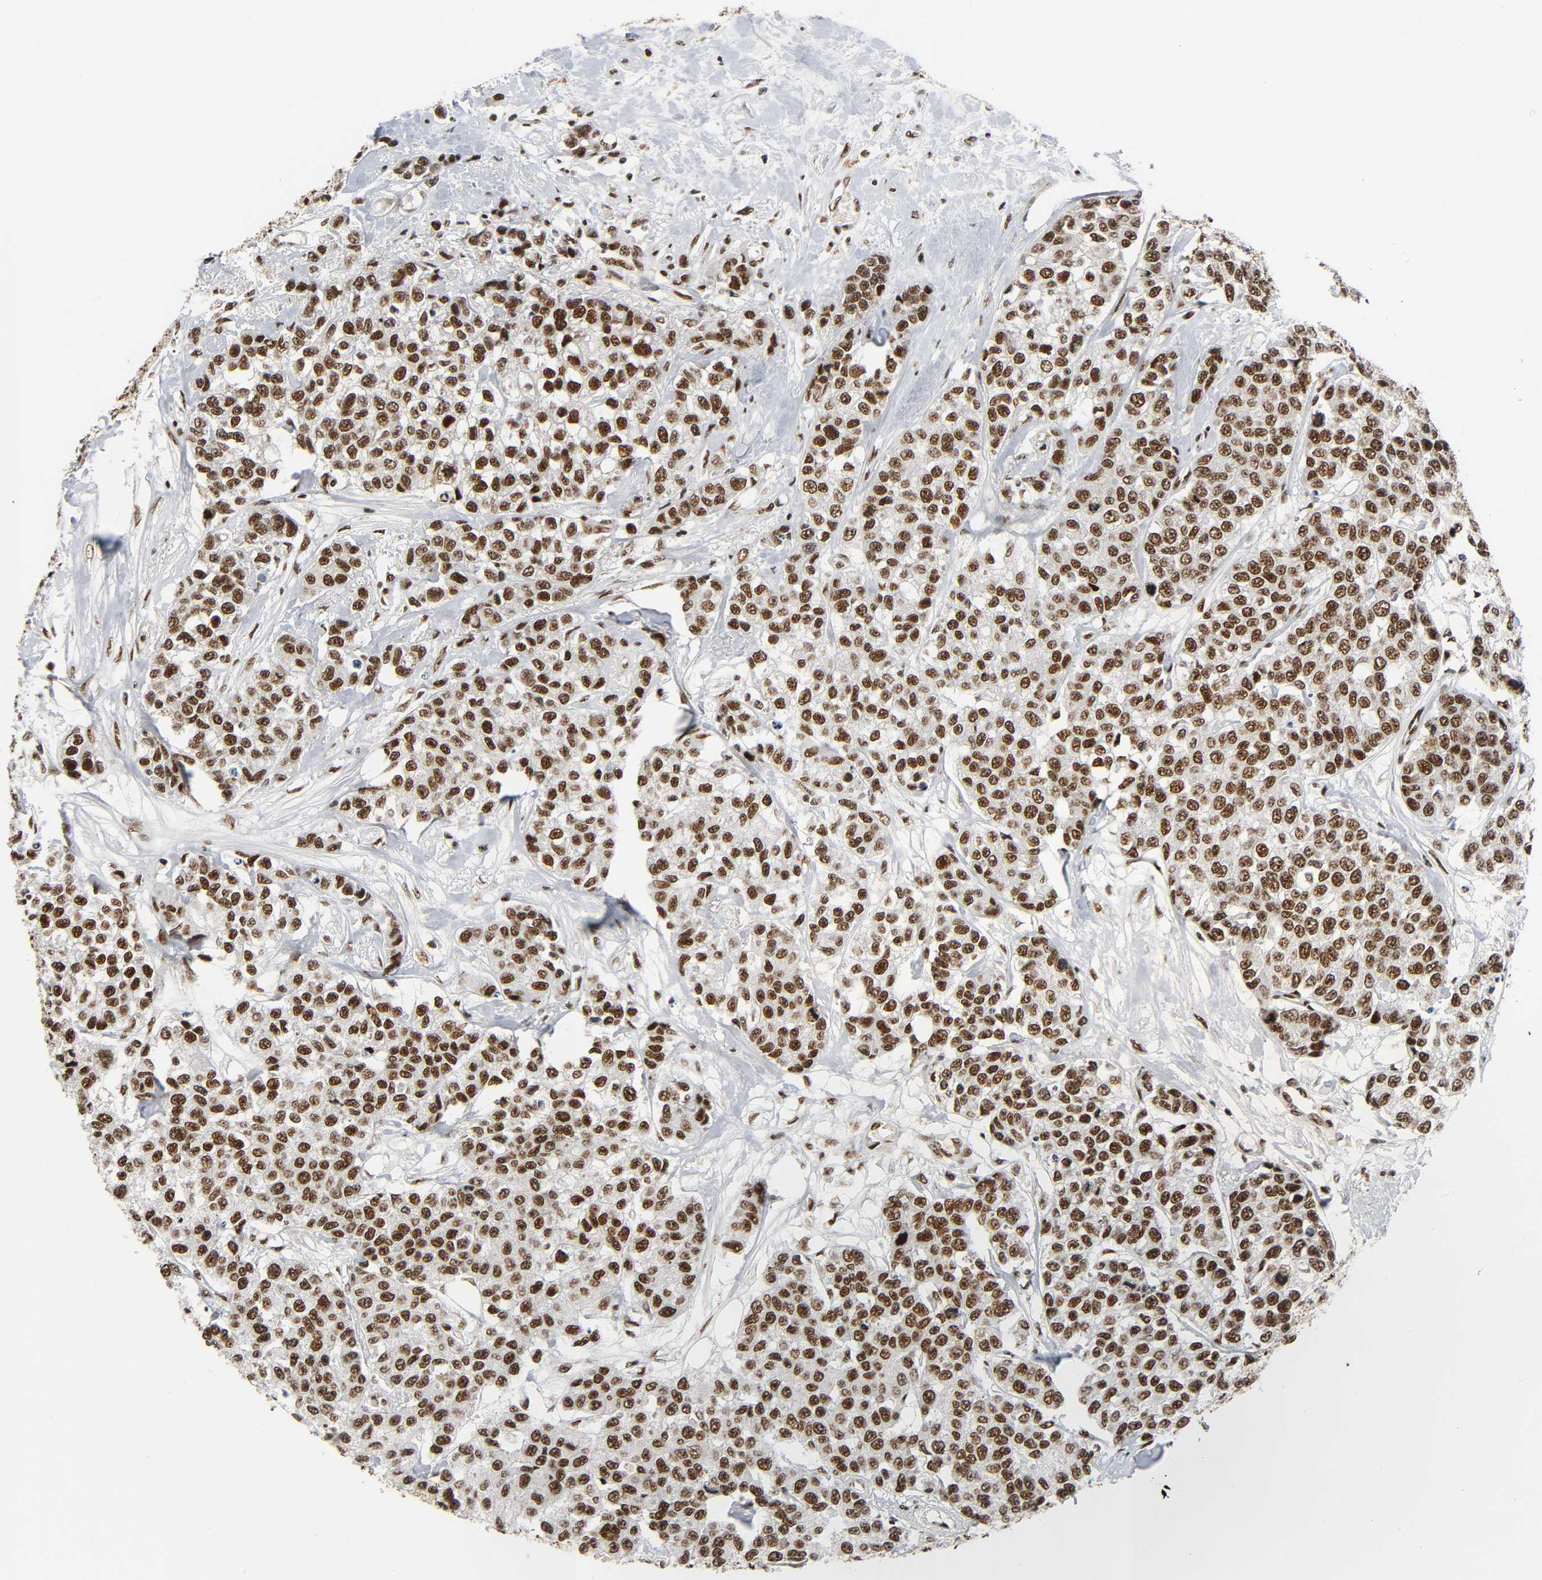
{"staining": {"intensity": "strong", "quantity": ">75%", "location": "nuclear"}, "tissue": "breast cancer", "cell_type": "Tumor cells", "image_type": "cancer", "snomed": [{"axis": "morphology", "description": "Duct carcinoma"}, {"axis": "topography", "description": "Breast"}], "caption": "Protein staining of breast cancer tissue displays strong nuclear staining in about >75% of tumor cells. (Brightfield microscopy of DAB IHC at high magnification).", "gene": "CDK9", "patient": {"sex": "female", "age": 51}}